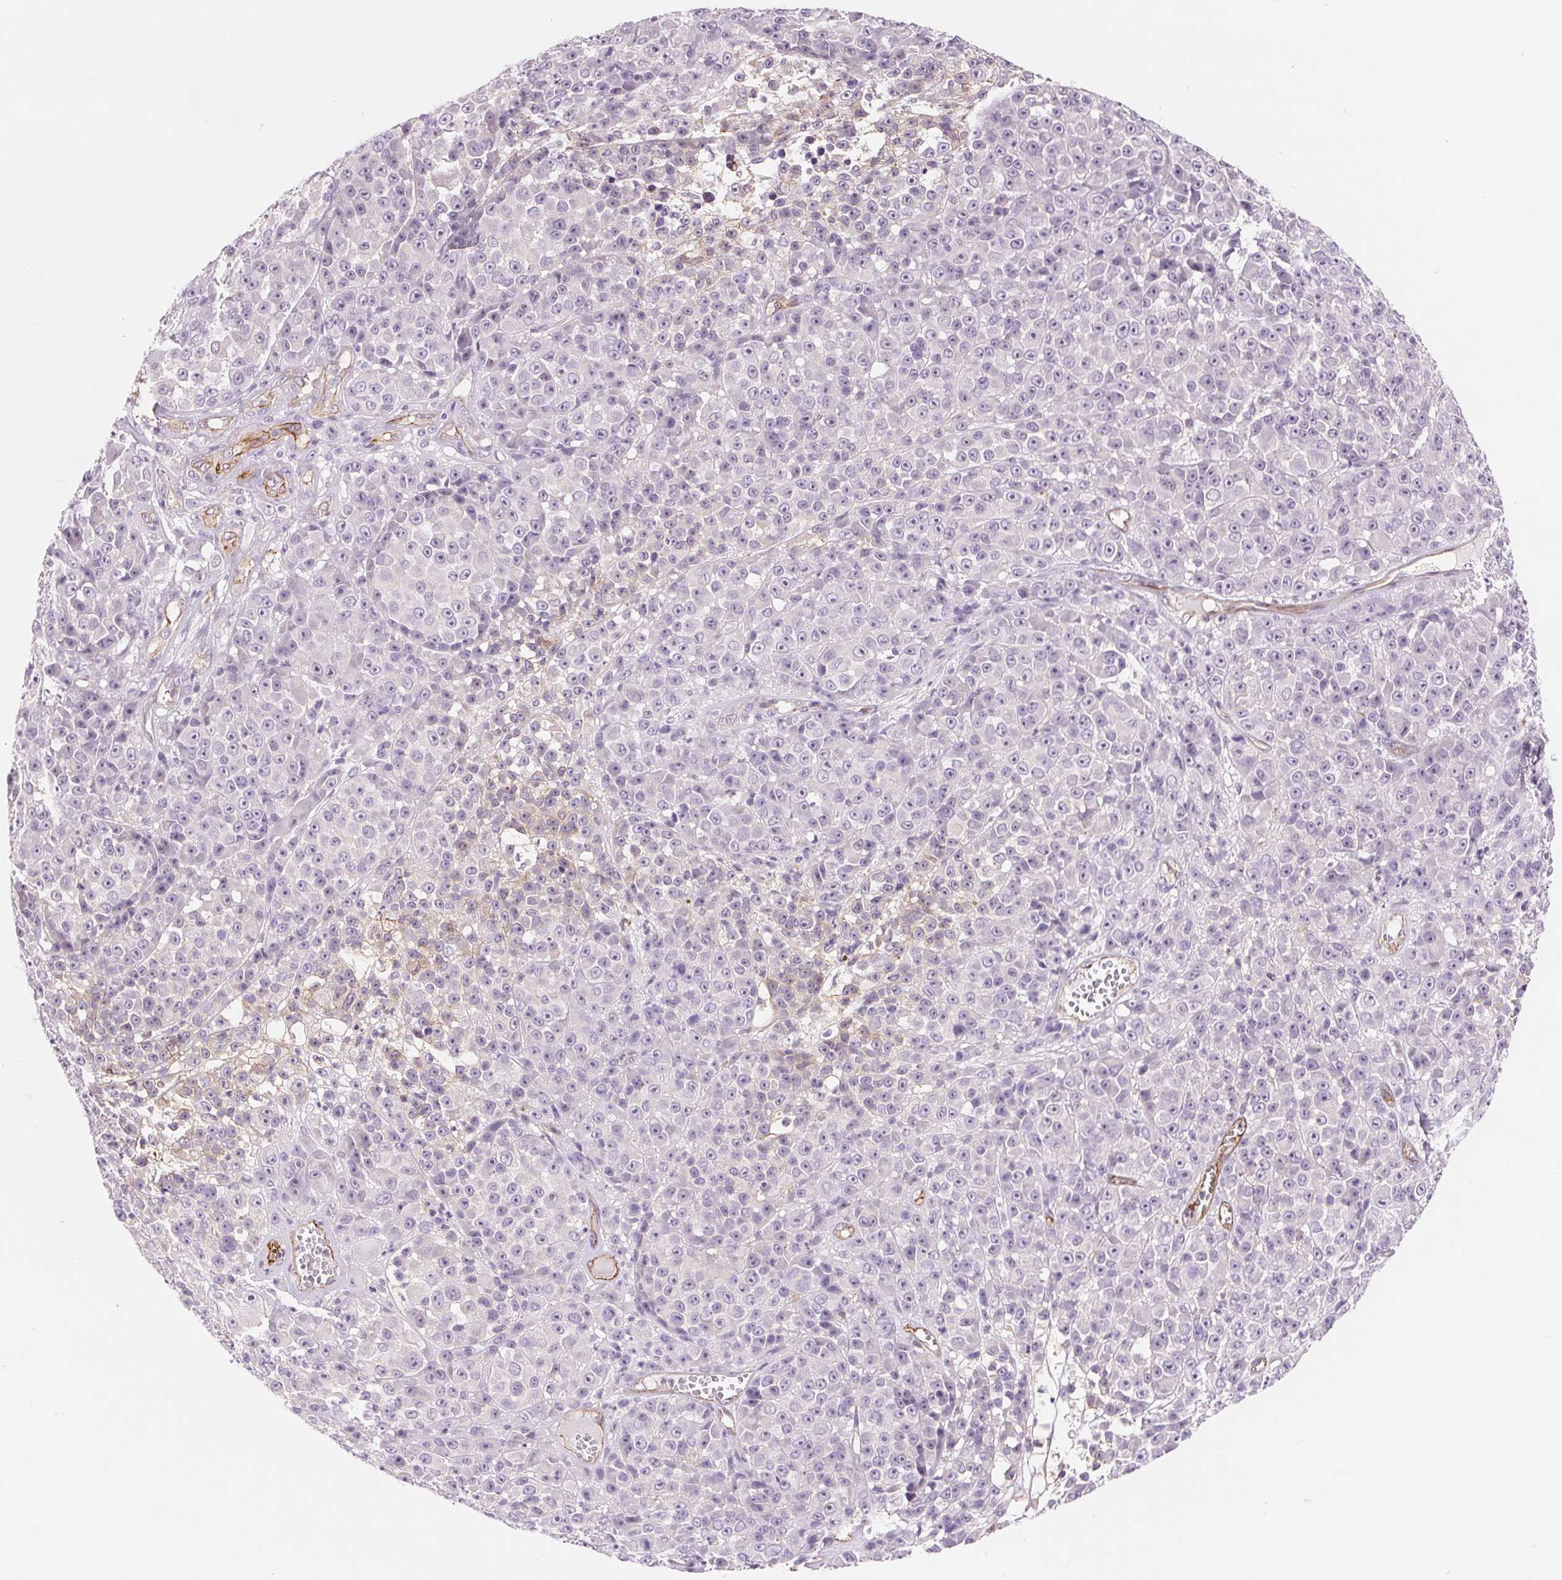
{"staining": {"intensity": "negative", "quantity": "none", "location": "none"}, "tissue": "melanoma", "cell_type": "Tumor cells", "image_type": "cancer", "snomed": [{"axis": "morphology", "description": "Malignant melanoma, NOS"}, {"axis": "topography", "description": "Skin"}, {"axis": "topography", "description": "Skin of back"}], "caption": "There is no significant staining in tumor cells of malignant melanoma.", "gene": "DIXDC1", "patient": {"sex": "male", "age": 91}}